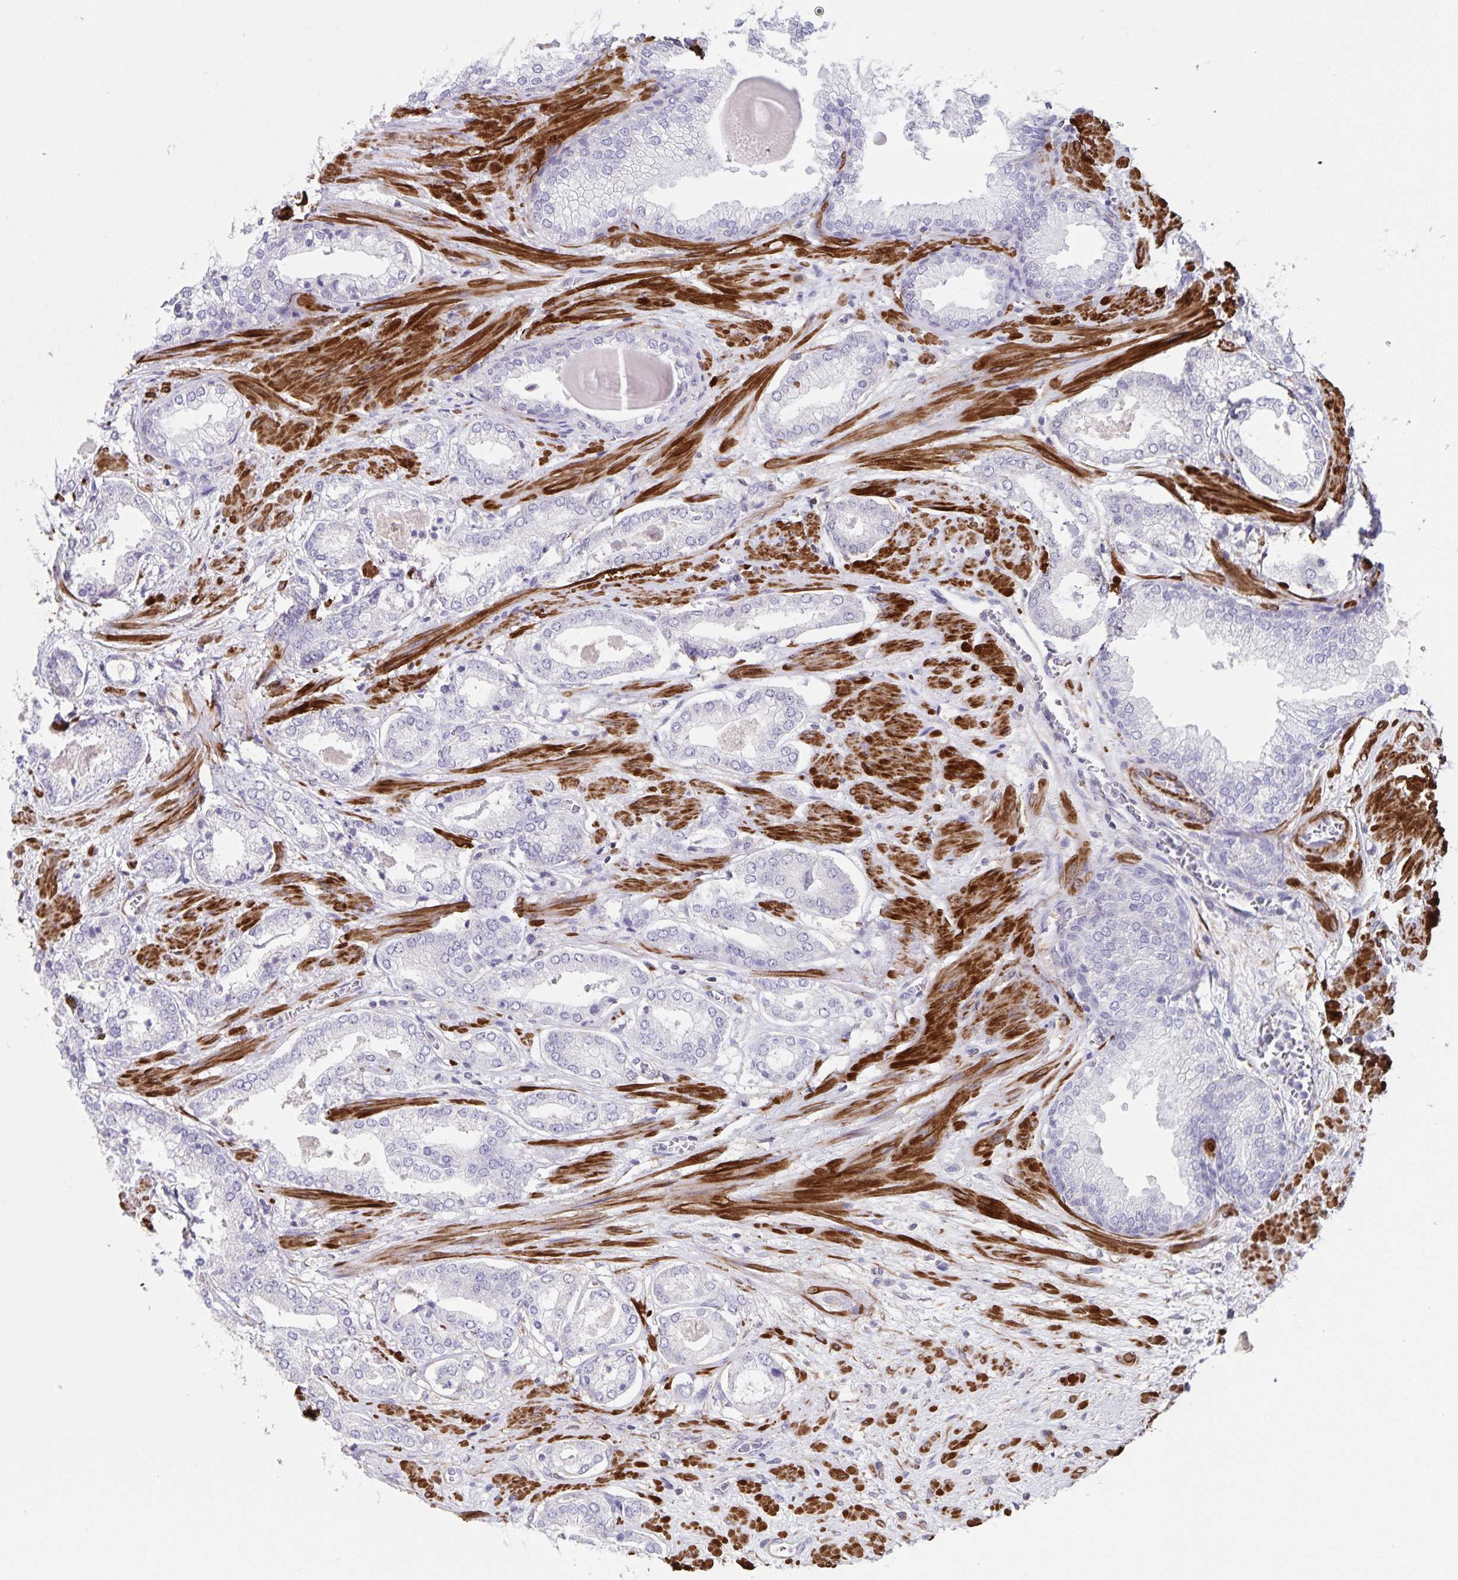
{"staining": {"intensity": "negative", "quantity": "none", "location": "none"}, "tissue": "prostate cancer", "cell_type": "Tumor cells", "image_type": "cancer", "snomed": [{"axis": "morphology", "description": "Adenocarcinoma, Low grade"}, {"axis": "topography", "description": "Prostate"}], "caption": "Human prostate adenocarcinoma (low-grade) stained for a protein using immunohistochemistry shows no positivity in tumor cells.", "gene": "SYNM", "patient": {"sex": "male", "age": 64}}